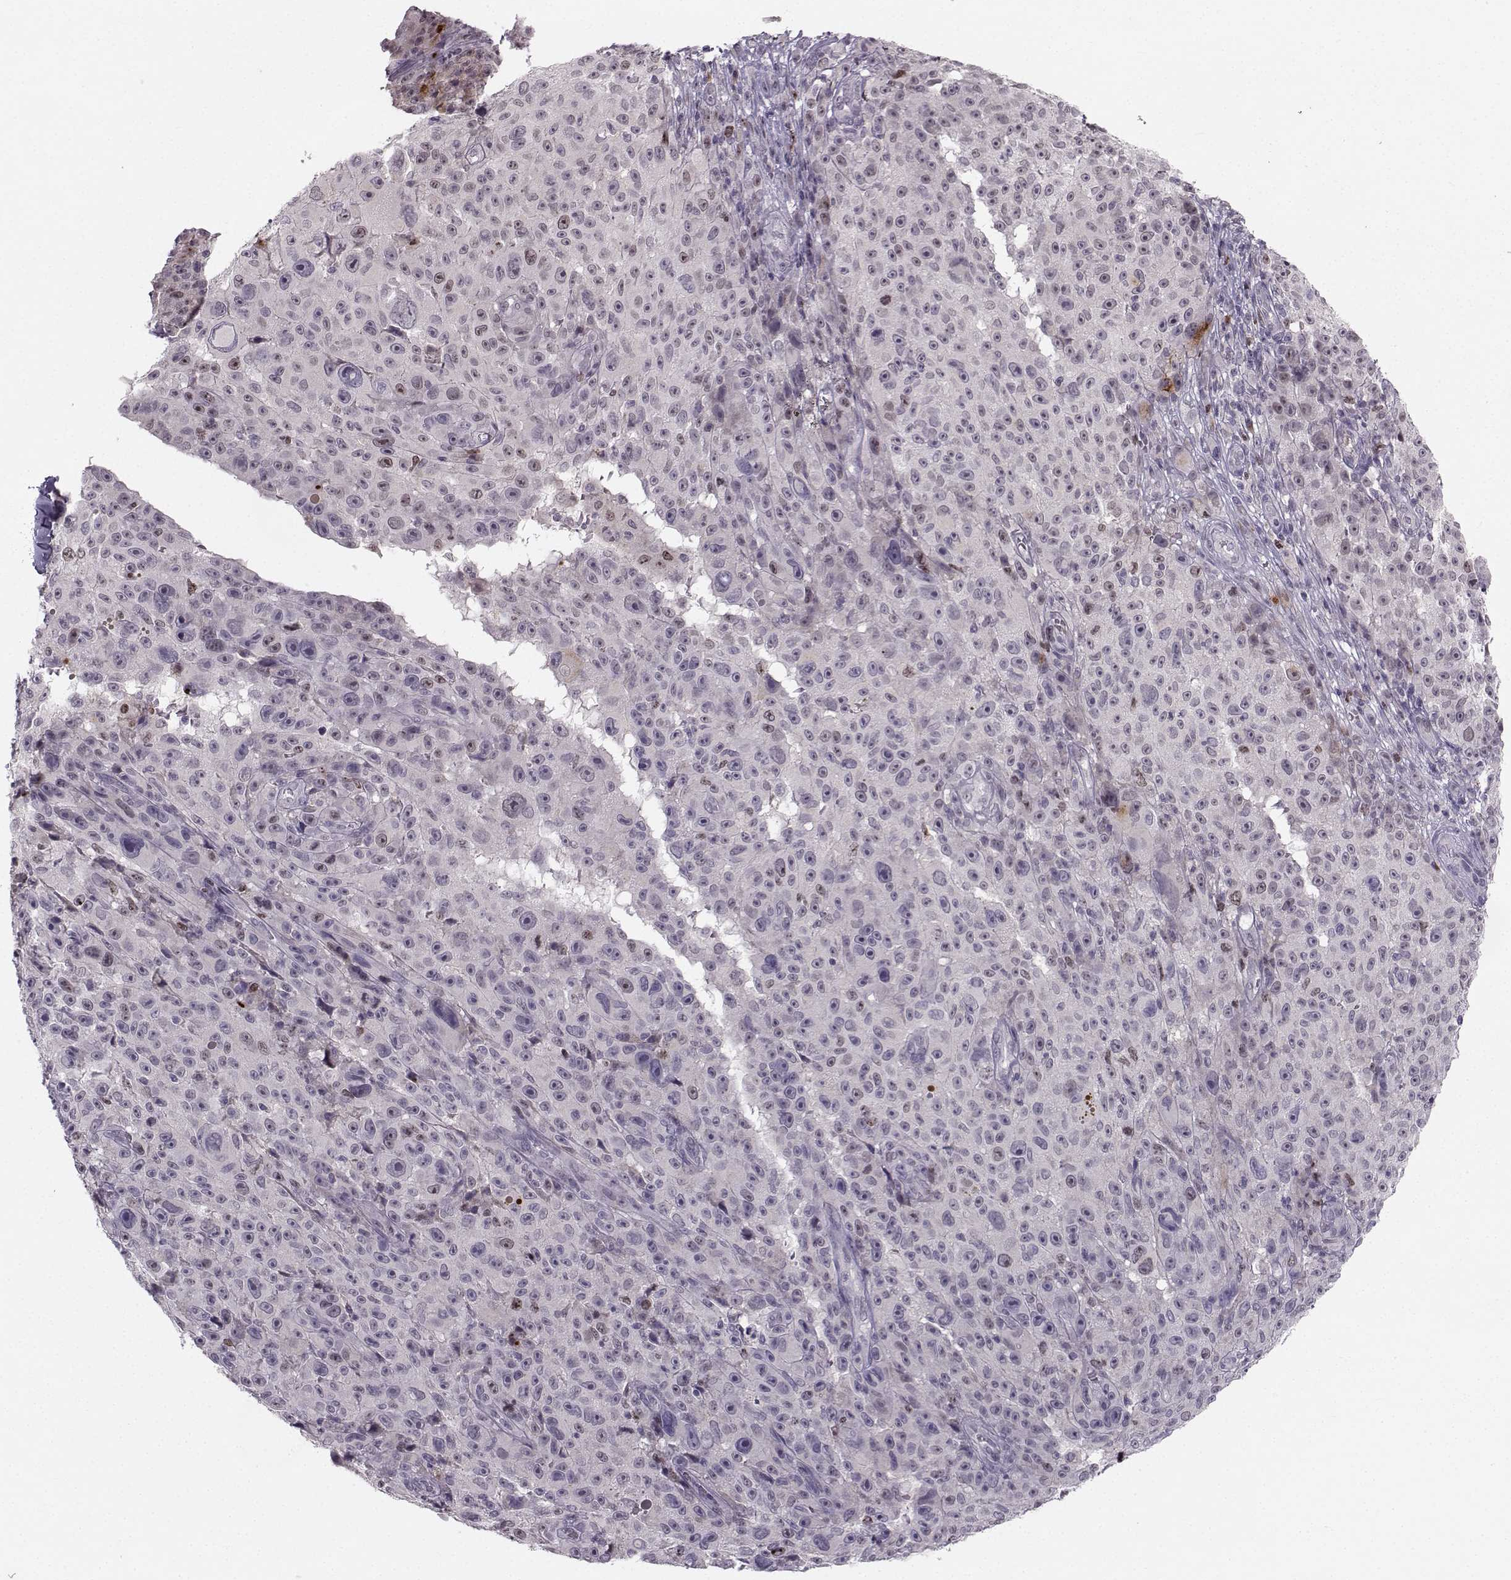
{"staining": {"intensity": "negative", "quantity": "none", "location": "none"}, "tissue": "melanoma", "cell_type": "Tumor cells", "image_type": "cancer", "snomed": [{"axis": "morphology", "description": "Malignant melanoma, NOS"}, {"axis": "topography", "description": "Skin"}], "caption": "Immunohistochemistry (IHC) of human melanoma shows no staining in tumor cells.", "gene": "LRP8", "patient": {"sex": "female", "age": 82}}